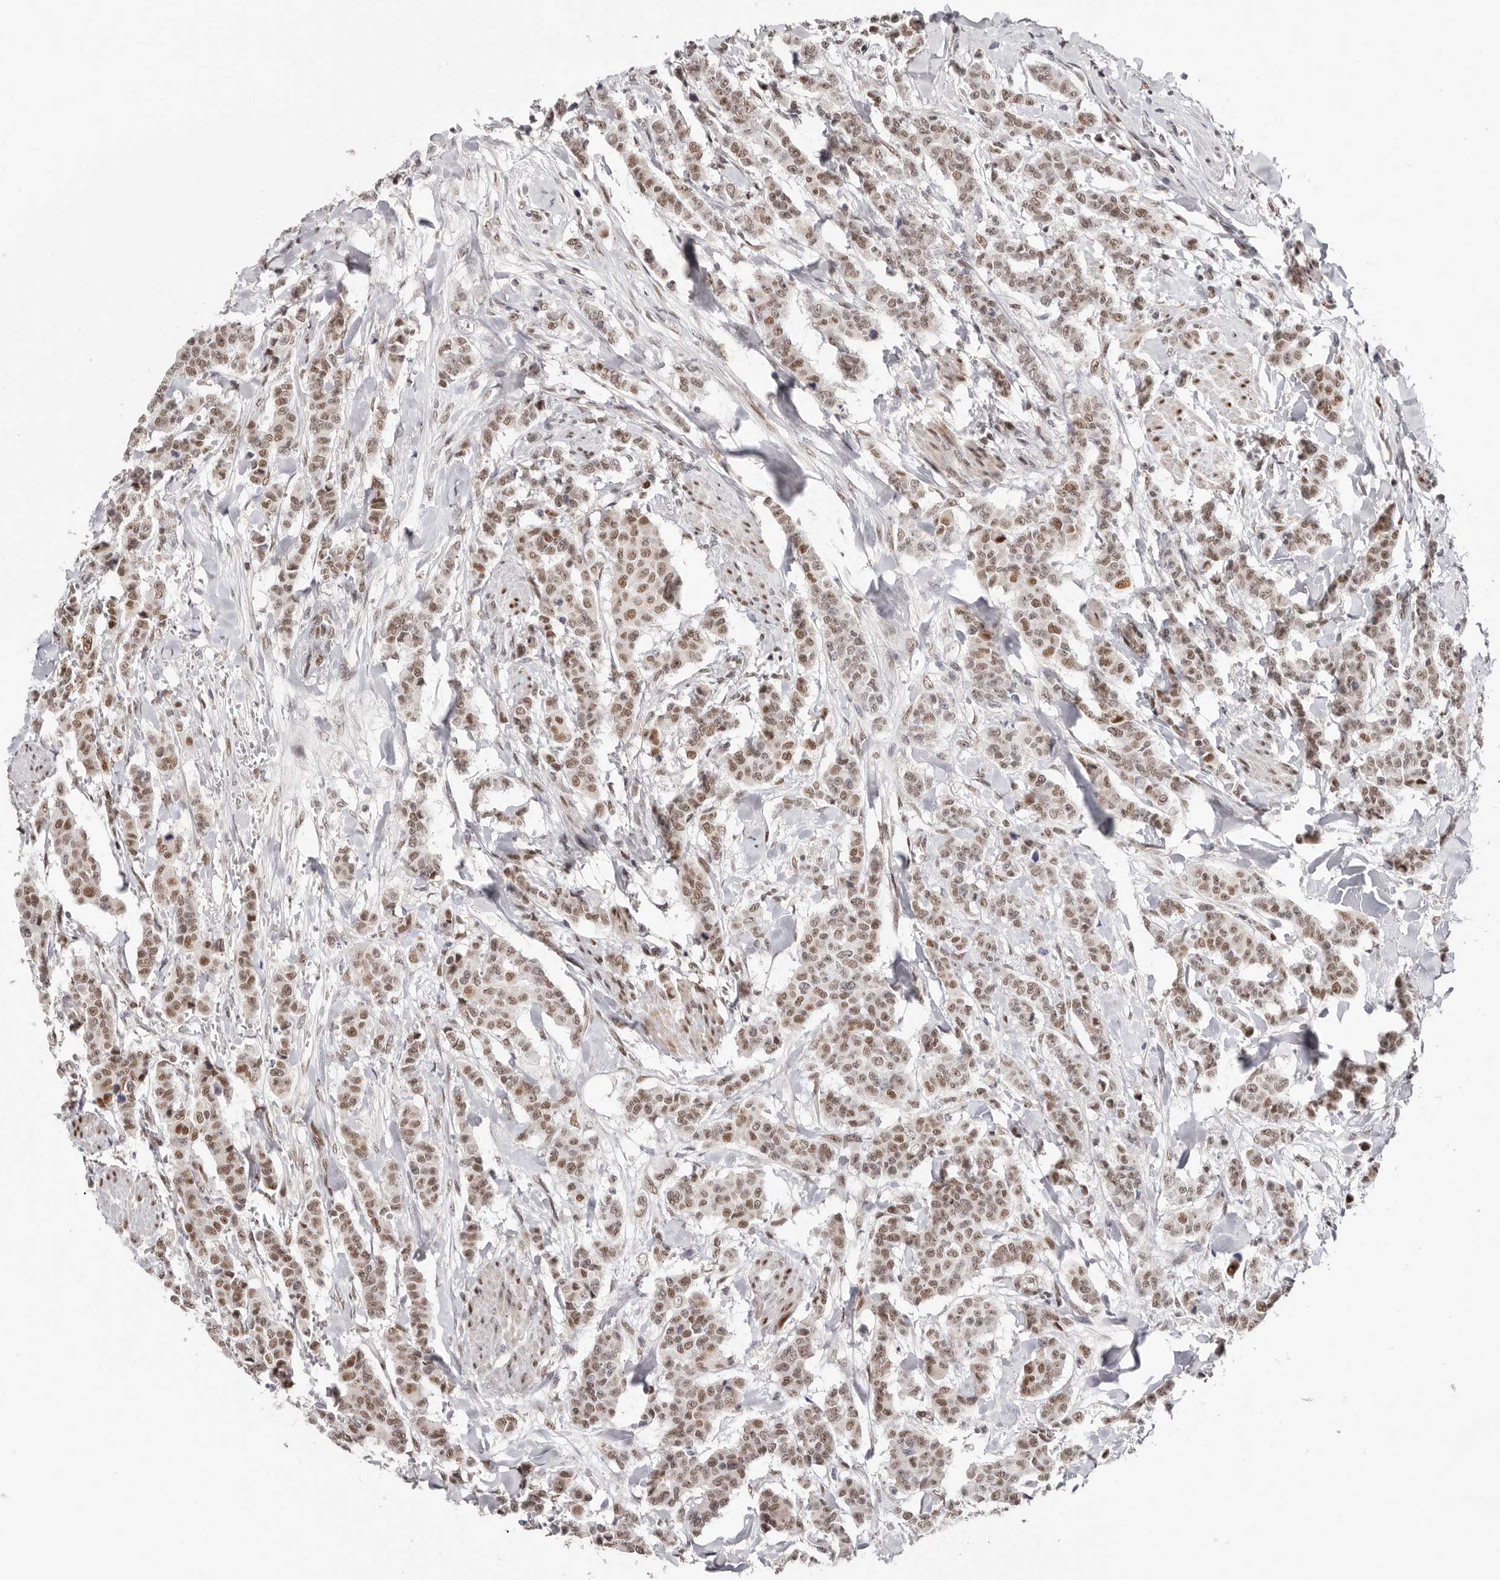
{"staining": {"intensity": "moderate", "quantity": ">75%", "location": "nuclear"}, "tissue": "breast cancer", "cell_type": "Tumor cells", "image_type": "cancer", "snomed": [{"axis": "morphology", "description": "Duct carcinoma"}, {"axis": "topography", "description": "Breast"}], "caption": "High-power microscopy captured an immunohistochemistry image of breast cancer (intraductal carcinoma), revealing moderate nuclear positivity in approximately >75% of tumor cells.", "gene": "SMAD7", "patient": {"sex": "female", "age": 40}}